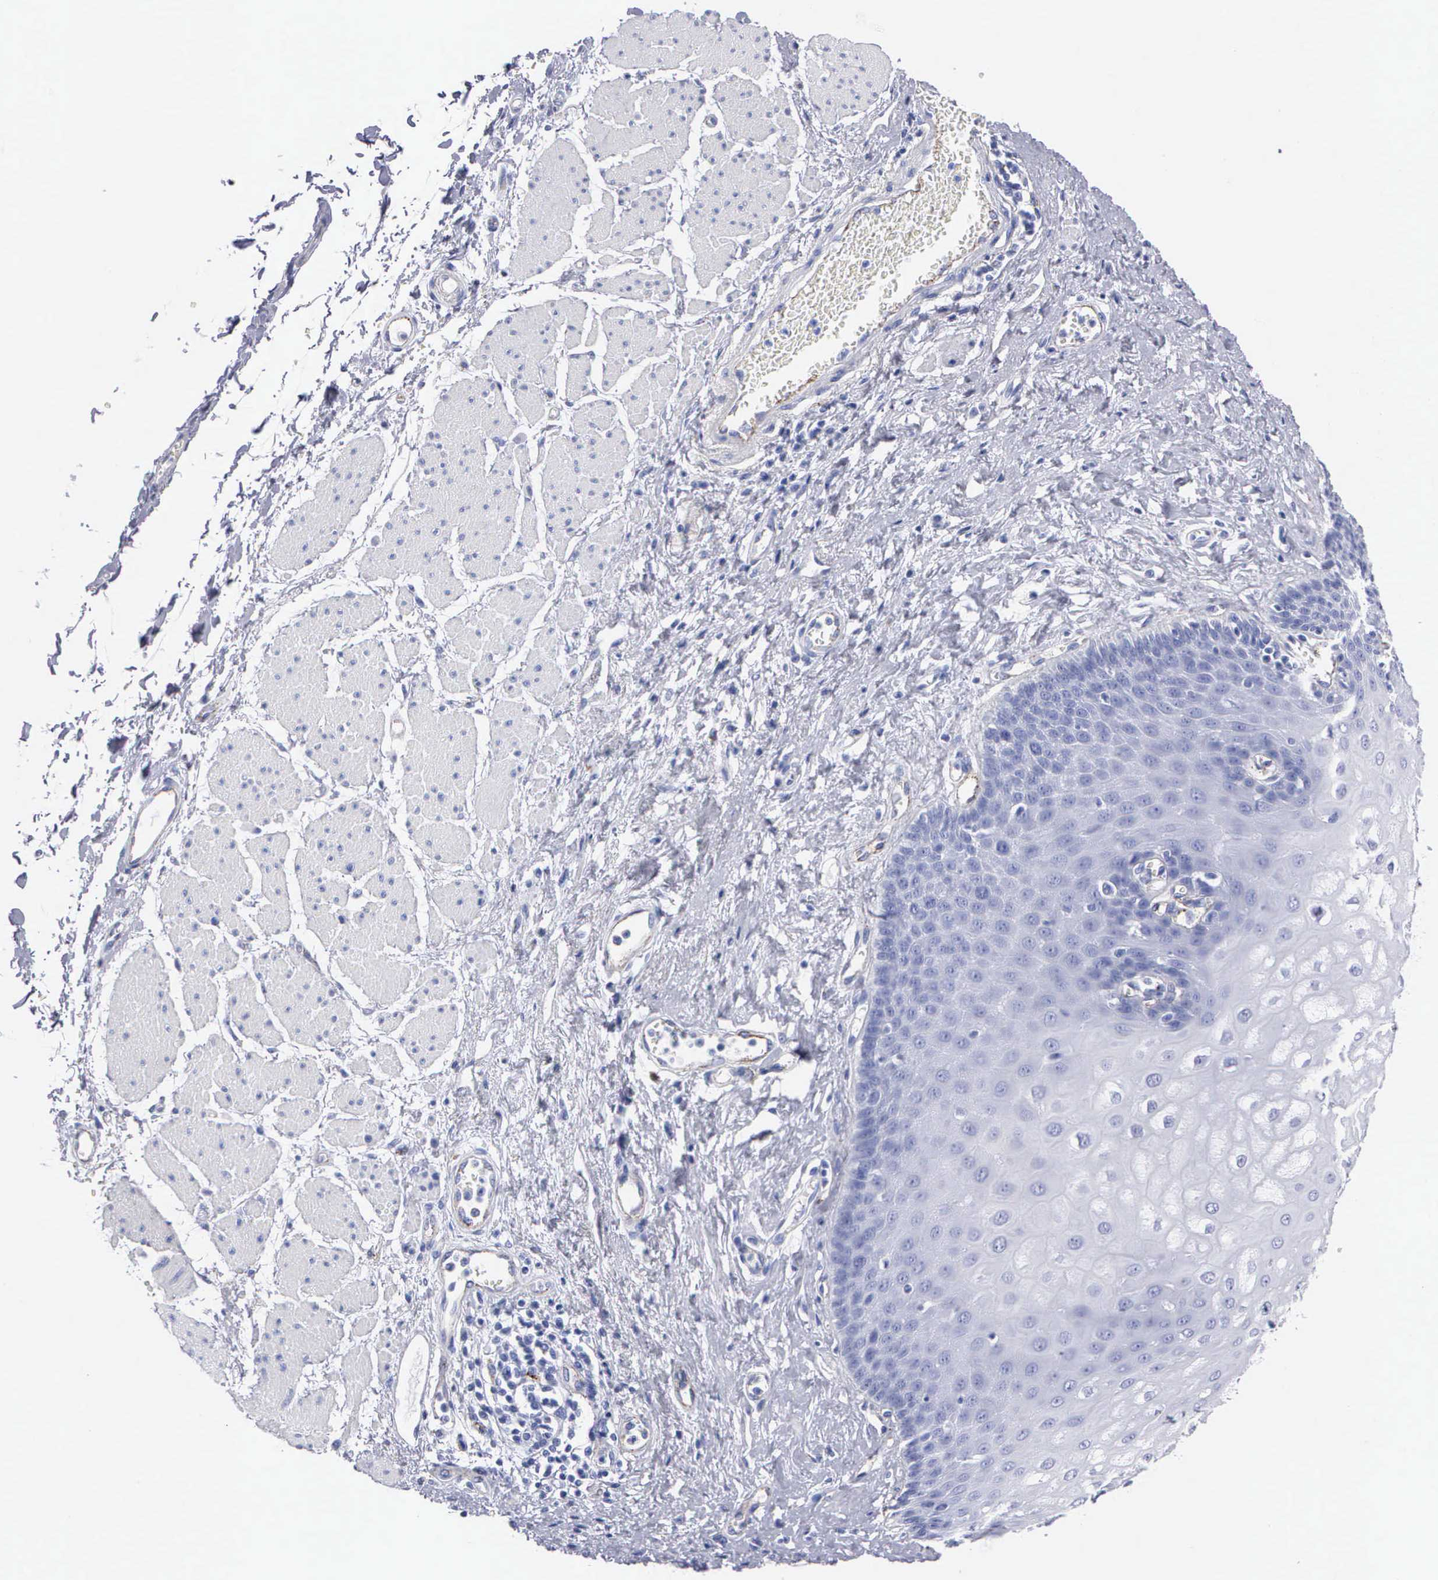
{"staining": {"intensity": "negative", "quantity": "none", "location": "none"}, "tissue": "esophagus", "cell_type": "Squamous epithelial cells", "image_type": "normal", "snomed": [{"axis": "morphology", "description": "Normal tissue, NOS"}, {"axis": "topography", "description": "Esophagus"}], "caption": "This is an immunohistochemistry (IHC) micrograph of normal human esophagus. There is no expression in squamous epithelial cells.", "gene": "CTSL", "patient": {"sex": "male", "age": 65}}